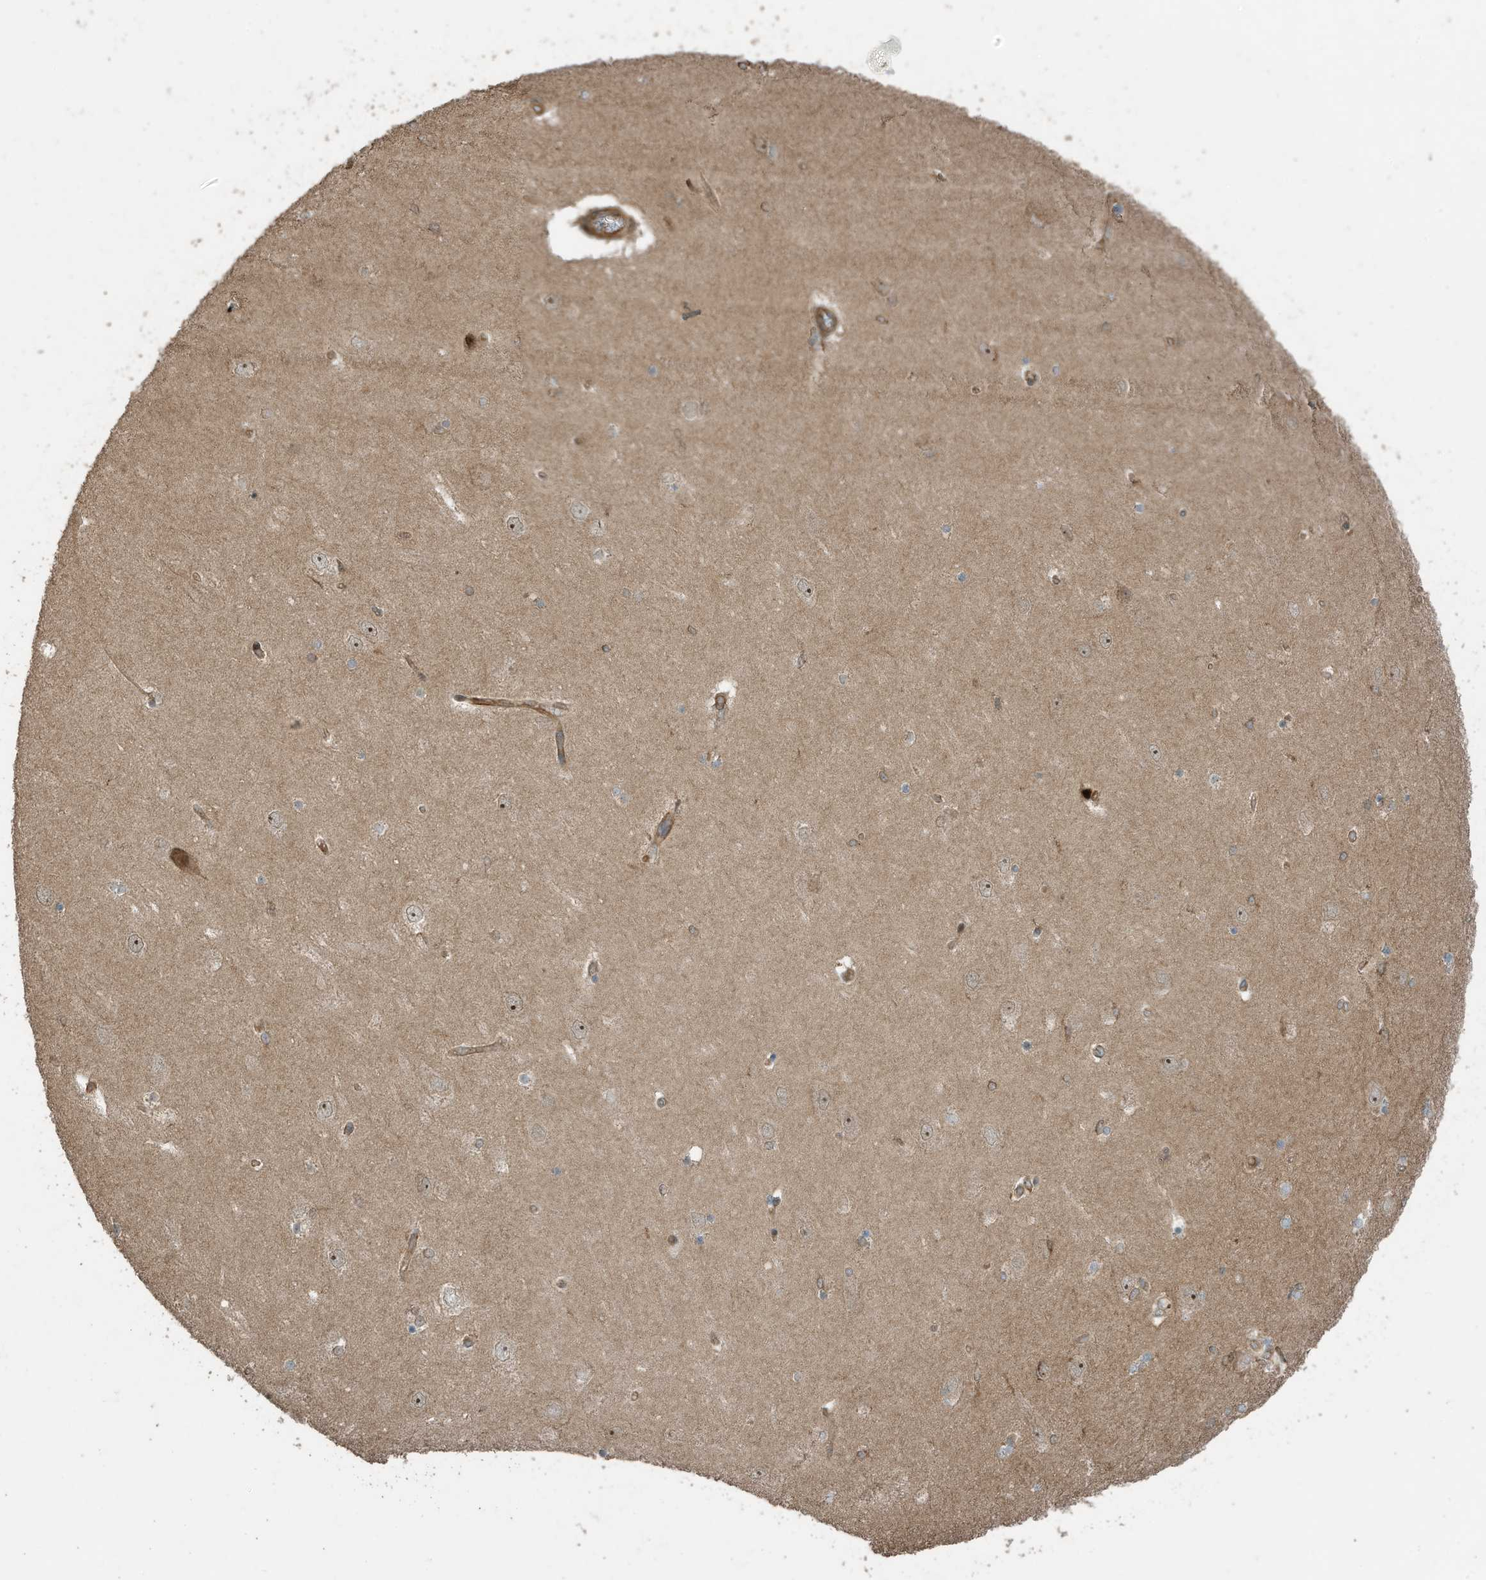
{"staining": {"intensity": "negative", "quantity": "none", "location": "none"}, "tissue": "hippocampus", "cell_type": "Glial cells", "image_type": "normal", "snomed": [{"axis": "morphology", "description": "Normal tissue, NOS"}, {"axis": "topography", "description": "Hippocampus"}], "caption": "IHC image of normal human hippocampus stained for a protein (brown), which shows no positivity in glial cells. (Brightfield microscopy of DAB (3,3'-diaminobenzidine) IHC at high magnification).", "gene": "ZNF653", "patient": {"sex": "female", "age": 54}}